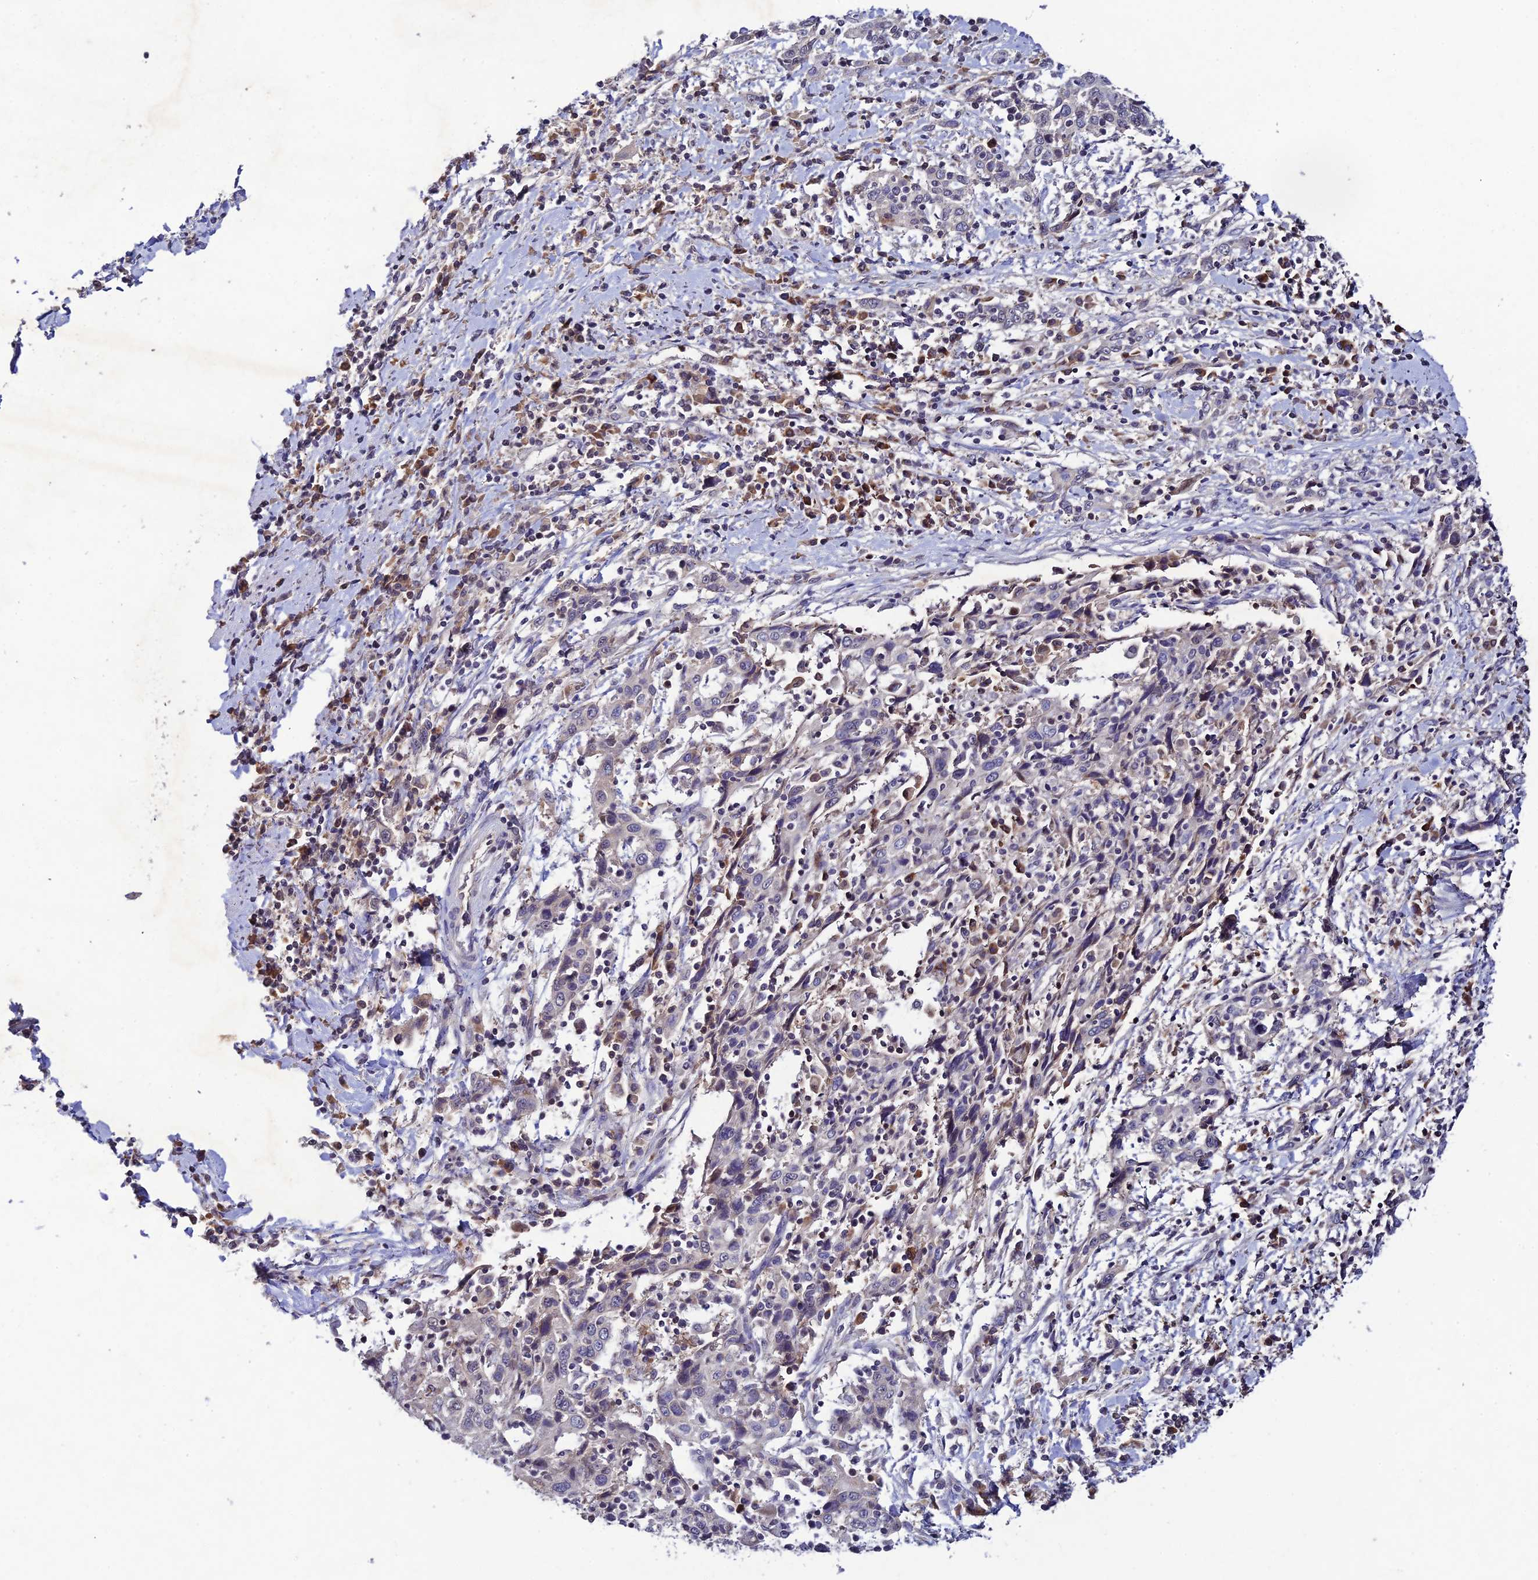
{"staining": {"intensity": "negative", "quantity": "none", "location": "none"}, "tissue": "cervical cancer", "cell_type": "Tumor cells", "image_type": "cancer", "snomed": [{"axis": "morphology", "description": "Squamous cell carcinoma, NOS"}, {"axis": "topography", "description": "Cervix"}], "caption": "IHC of squamous cell carcinoma (cervical) reveals no positivity in tumor cells.", "gene": "CHST5", "patient": {"sex": "female", "age": 46}}